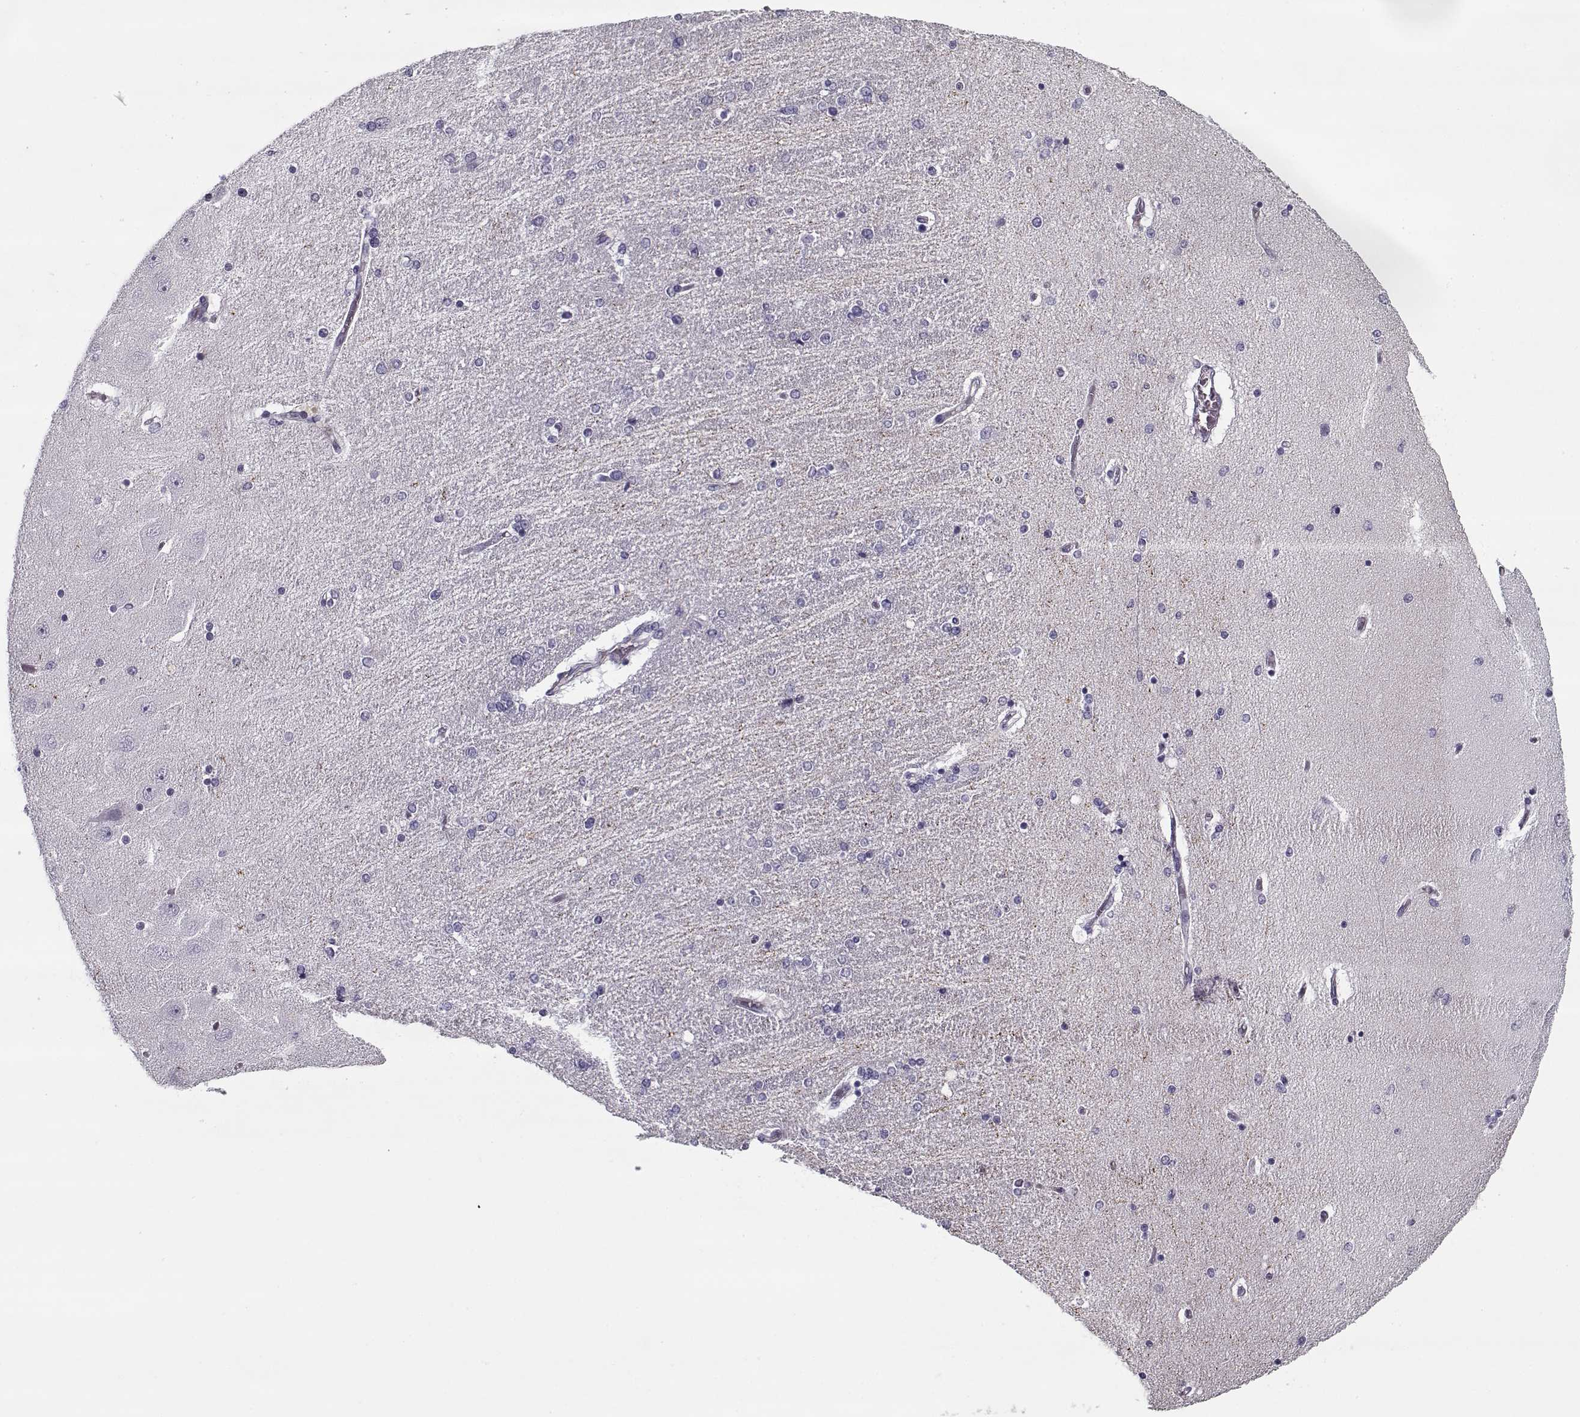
{"staining": {"intensity": "negative", "quantity": "none", "location": "none"}, "tissue": "hippocampus", "cell_type": "Glial cells", "image_type": "normal", "snomed": [{"axis": "morphology", "description": "Normal tissue, NOS"}, {"axis": "topography", "description": "Hippocampus"}], "caption": "The image demonstrates no staining of glial cells in normal hippocampus. (DAB IHC visualized using brightfield microscopy, high magnification).", "gene": "SPACA9", "patient": {"sex": "female", "age": 54}}